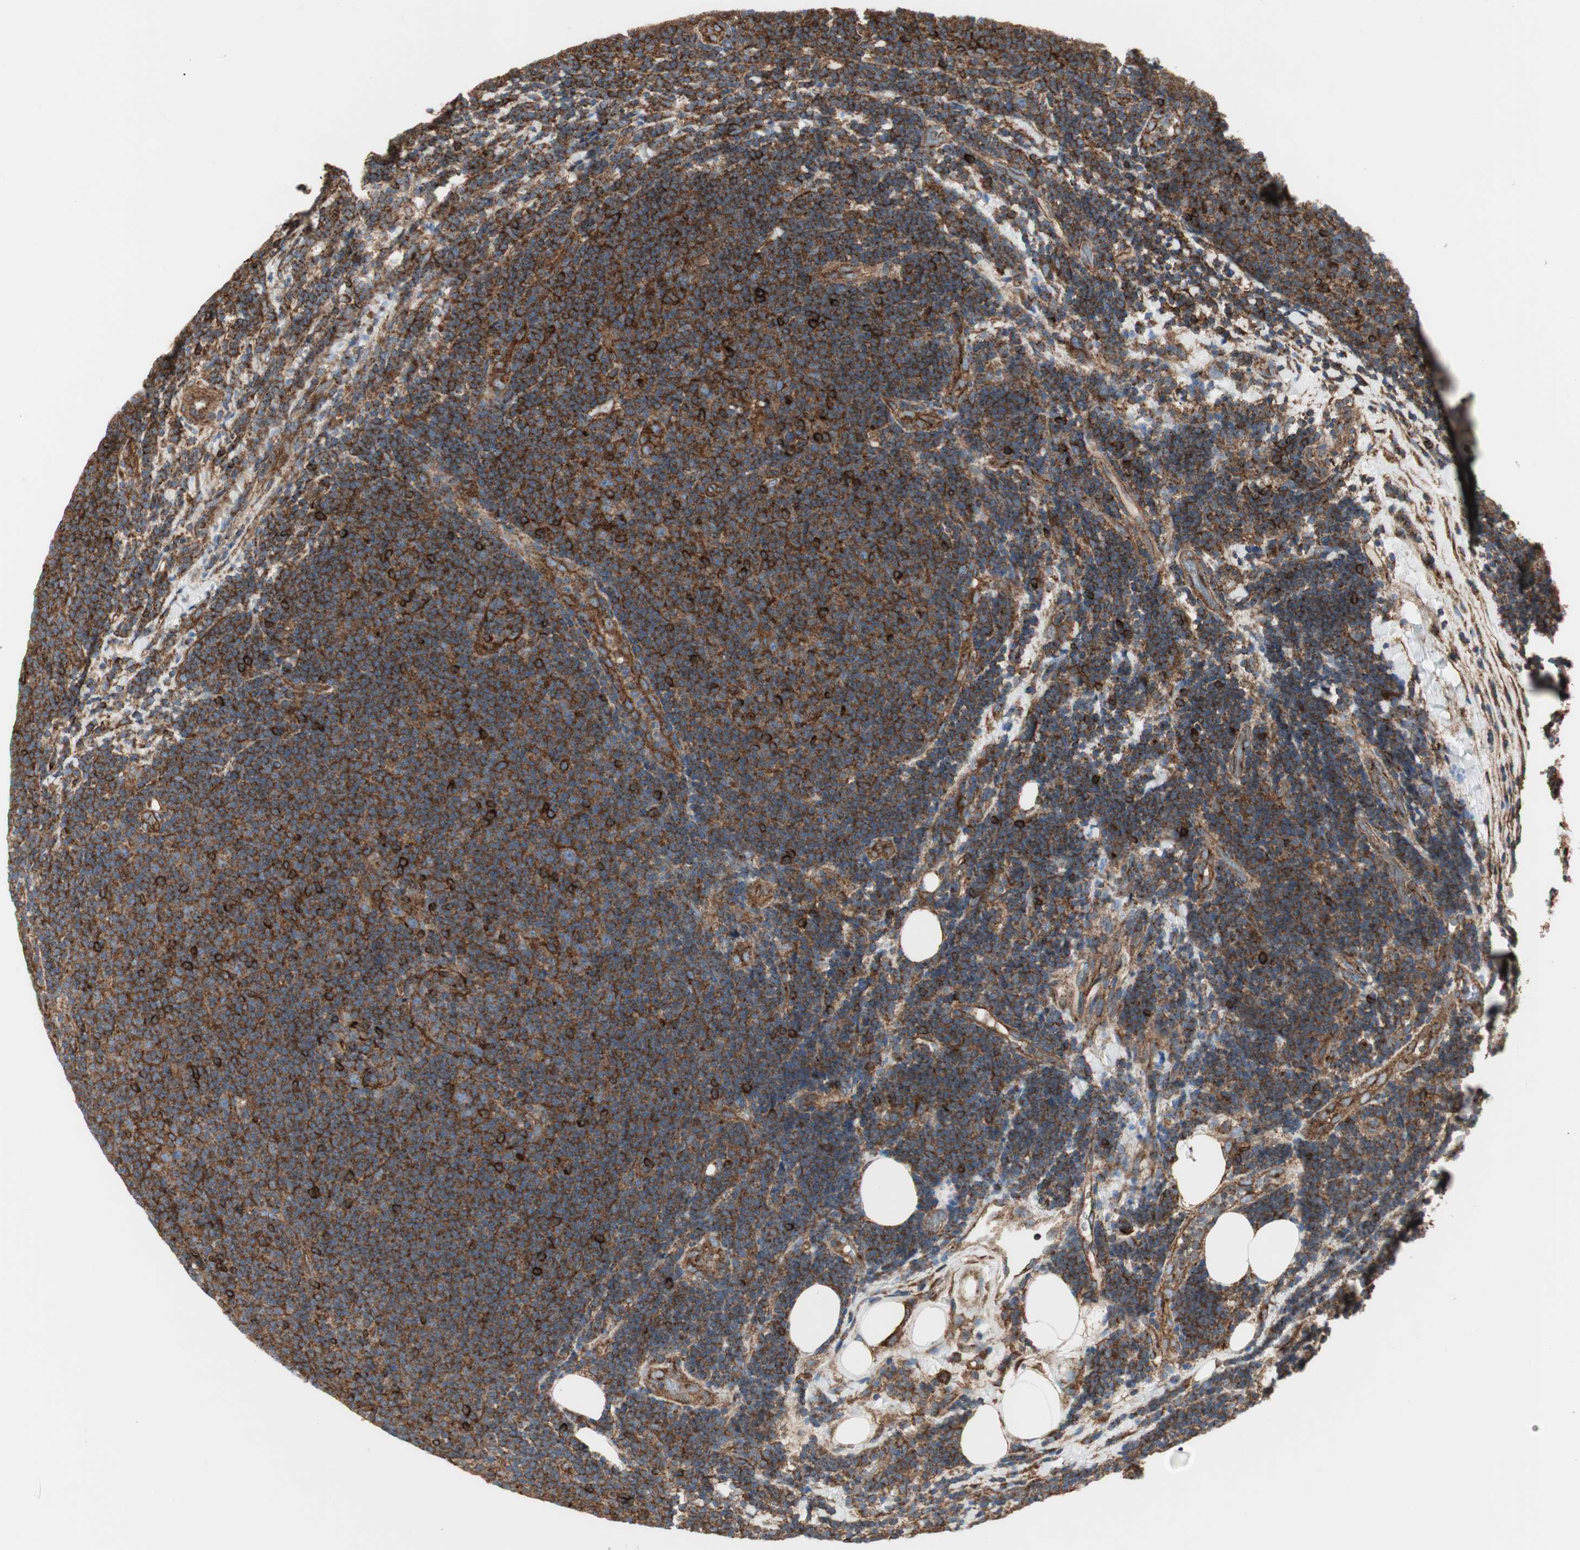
{"staining": {"intensity": "strong", "quantity": ">75%", "location": "cytoplasmic/membranous"}, "tissue": "lymphoma", "cell_type": "Tumor cells", "image_type": "cancer", "snomed": [{"axis": "morphology", "description": "Malignant lymphoma, non-Hodgkin's type, Low grade"}, {"axis": "topography", "description": "Lymph node"}], "caption": "The histopathology image demonstrates staining of lymphoma, revealing strong cytoplasmic/membranous protein staining (brown color) within tumor cells. The staining was performed using DAB, with brown indicating positive protein expression. Nuclei are stained blue with hematoxylin.", "gene": "H6PD", "patient": {"sex": "male", "age": 83}}